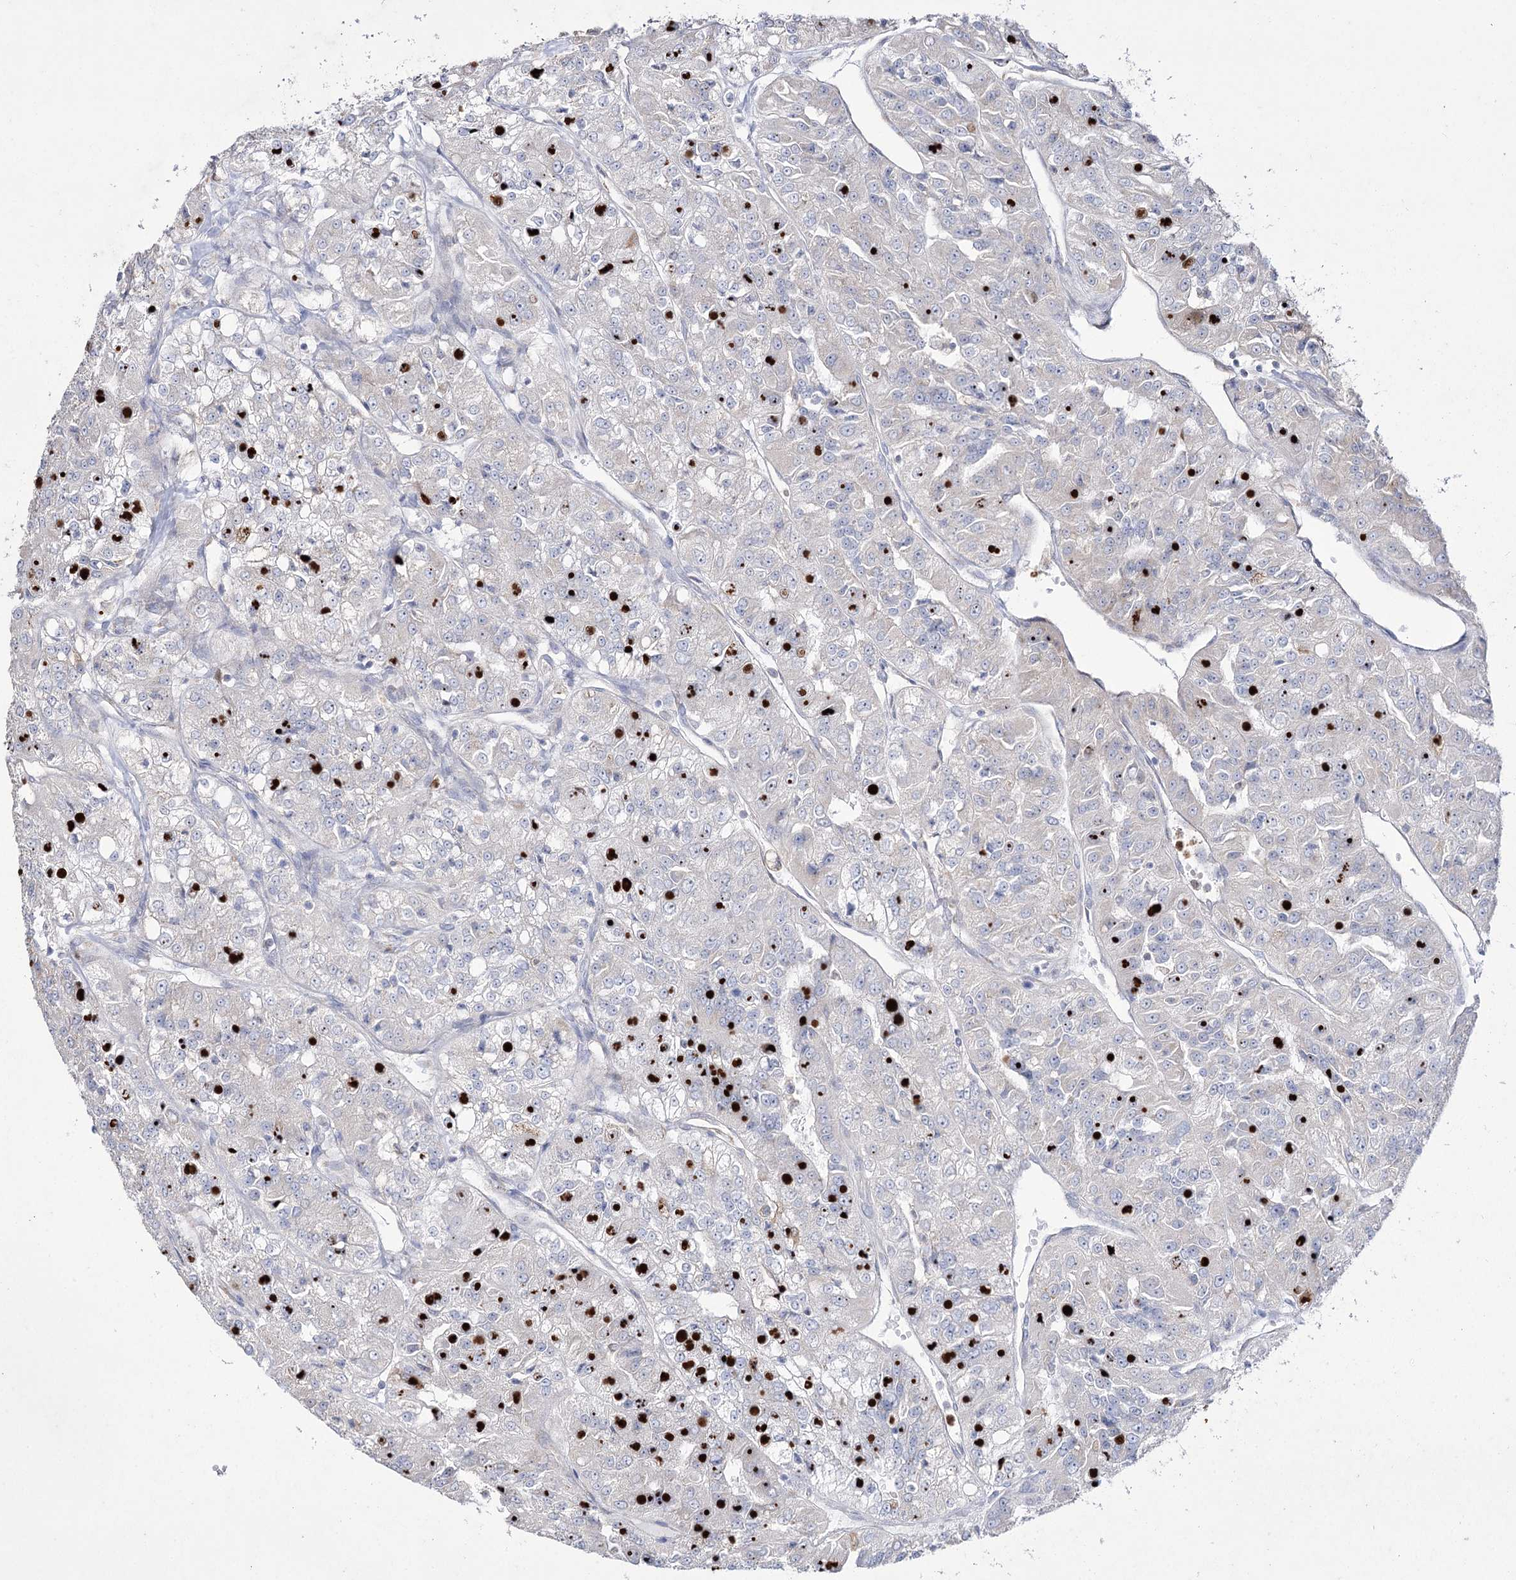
{"staining": {"intensity": "negative", "quantity": "none", "location": "none"}, "tissue": "renal cancer", "cell_type": "Tumor cells", "image_type": "cancer", "snomed": [{"axis": "morphology", "description": "Adenocarcinoma, NOS"}, {"axis": "topography", "description": "Kidney"}], "caption": "A high-resolution photomicrograph shows immunohistochemistry staining of renal cancer (adenocarcinoma), which exhibits no significant expression in tumor cells. Brightfield microscopy of immunohistochemistry stained with DAB (3,3'-diaminobenzidine) (brown) and hematoxylin (blue), captured at high magnification.", "gene": "NIPAL4", "patient": {"sex": "female", "age": 63}}